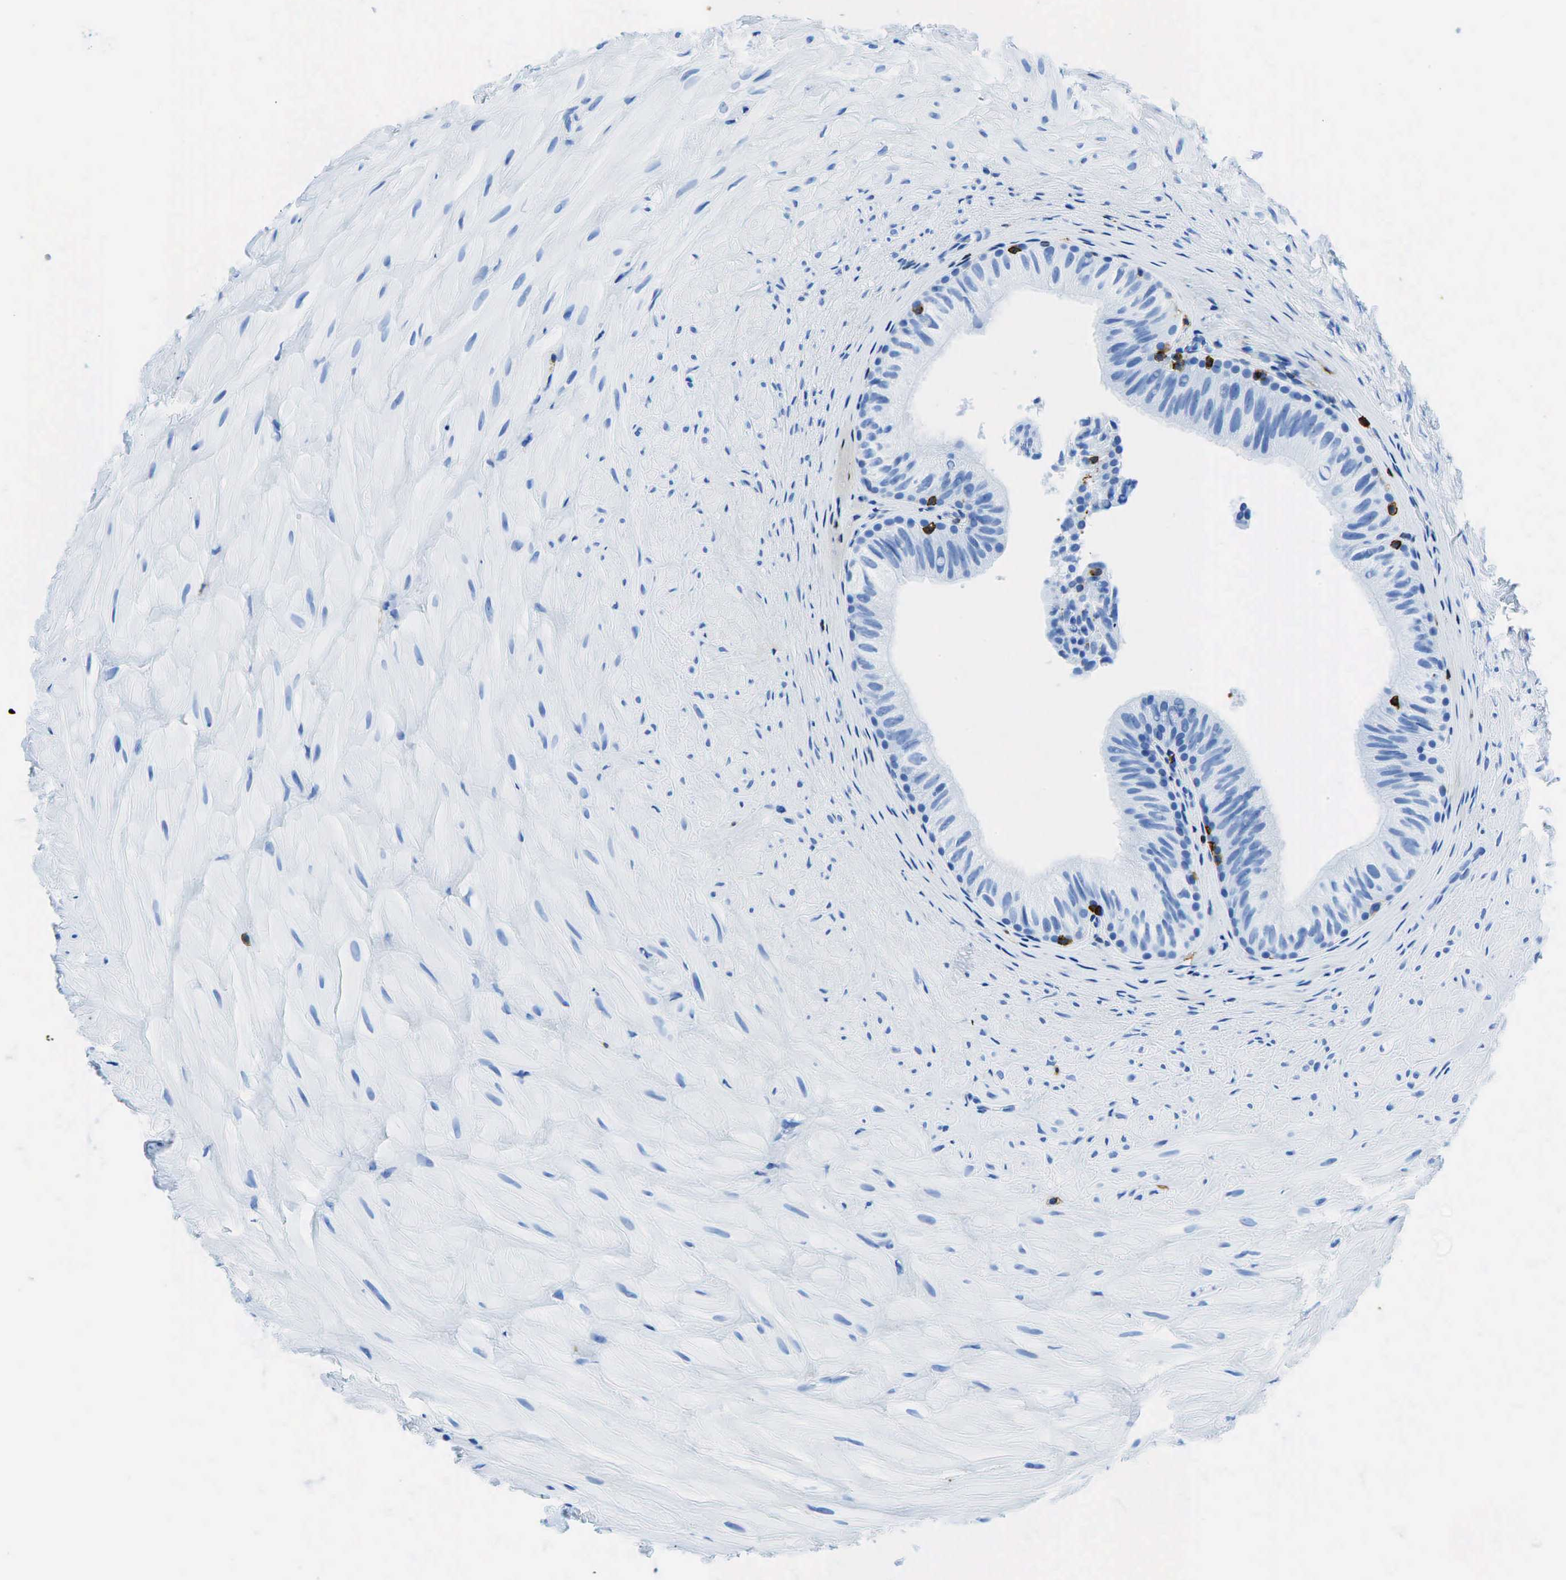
{"staining": {"intensity": "negative", "quantity": "none", "location": "none"}, "tissue": "epididymis", "cell_type": "Glandular cells", "image_type": "normal", "snomed": [{"axis": "morphology", "description": "Normal tissue, NOS"}, {"axis": "topography", "description": "Epididymis"}], "caption": "IHC micrograph of benign epididymis stained for a protein (brown), which displays no positivity in glandular cells.", "gene": "PTPRC", "patient": {"sex": "male", "age": 37}}